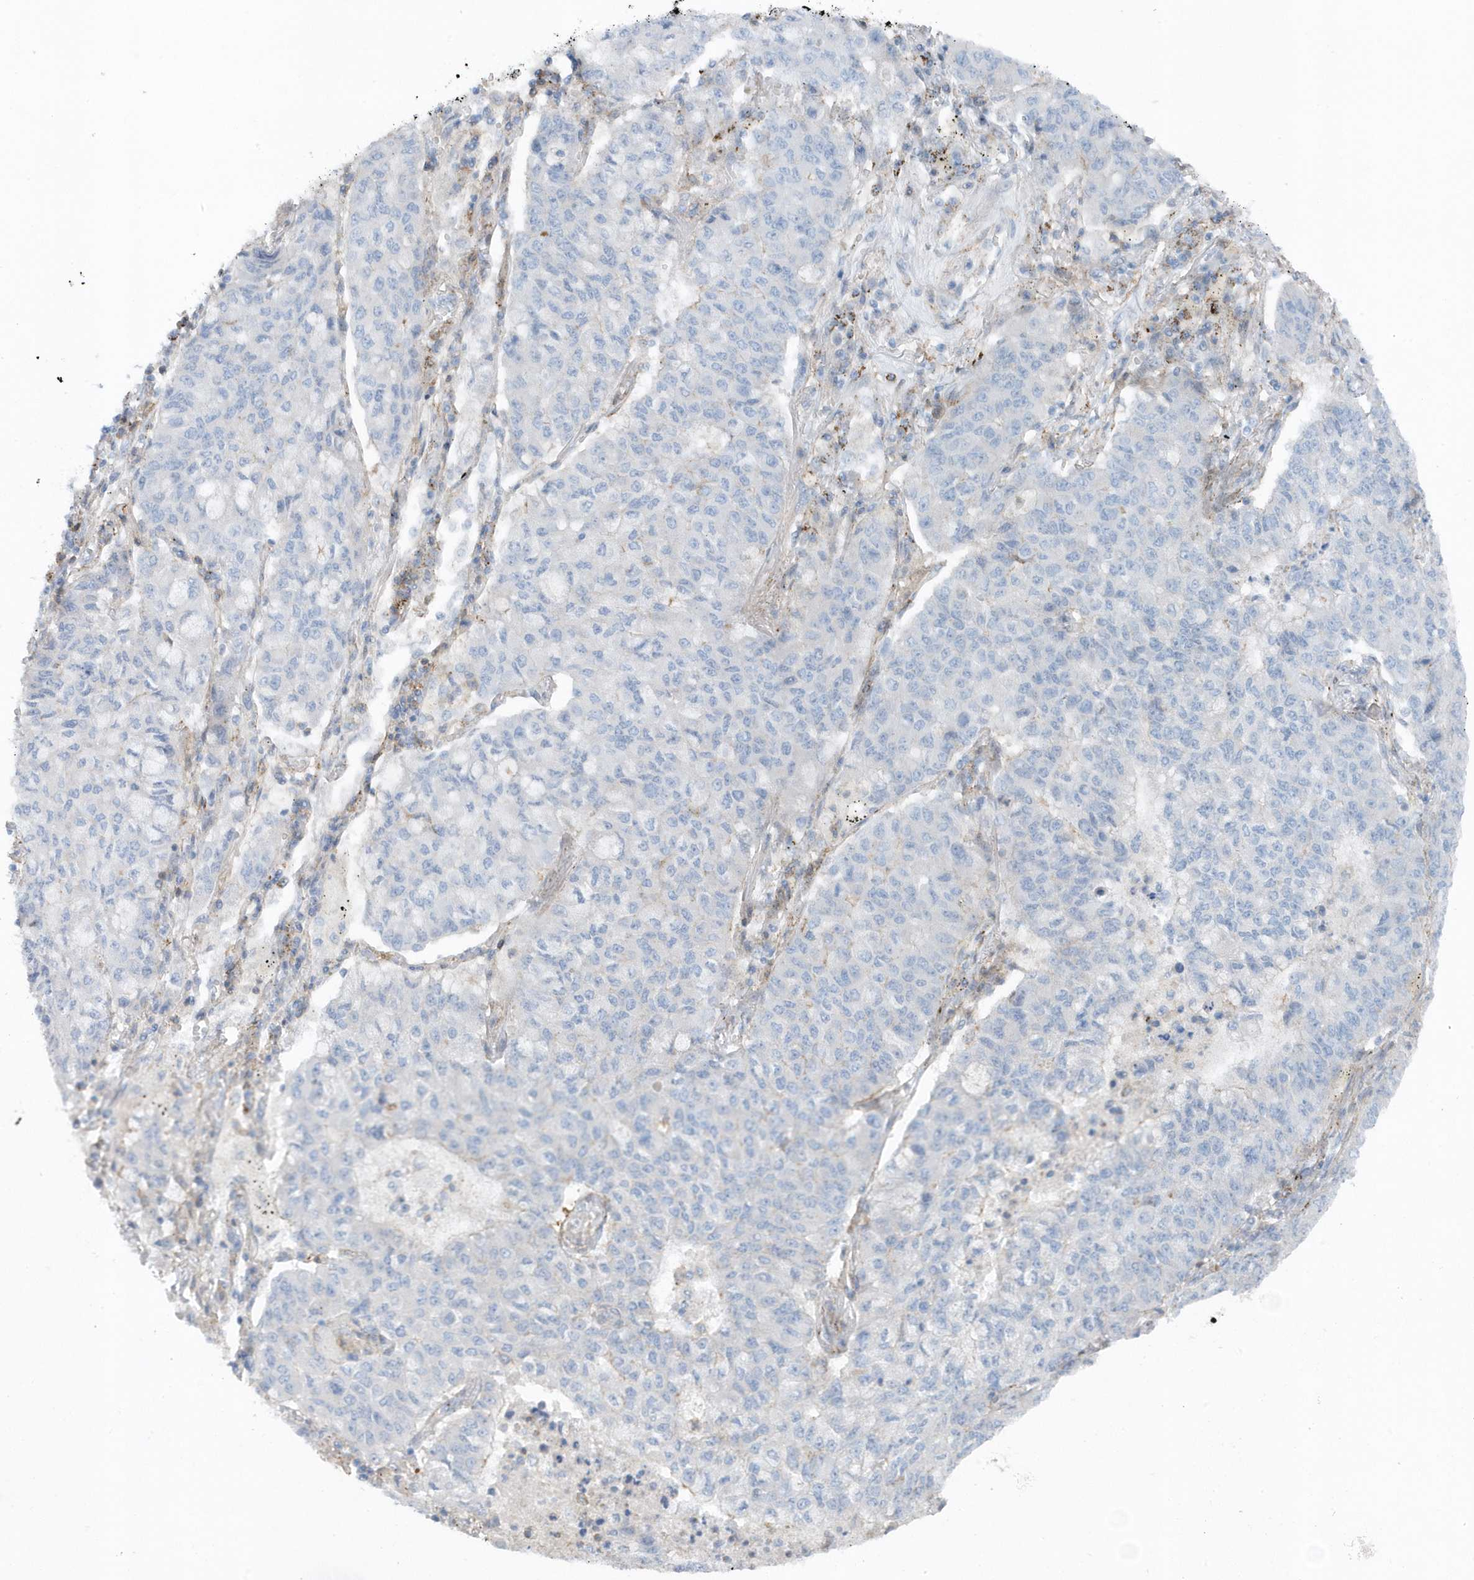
{"staining": {"intensity": "negative", "quantity": "none", "location": "none"}, "tissue": "lung cancer", "cell_type": "Tumor cells", "image_type": "cancer", "snomed": [{"axis": "morphology", "description": "Squamous cell carcinoma, NOS"}, {"axis": "topography", "description": "Lung"}], "caption": "An image of lung cancer (squamous cell carcinoma) stained for a protein displays no brown staining in tumor cells. Brightfield microscopy of immunohistochemistry stained with DAB (brown) and hematoxylin (blue), captured at high magnification.", "gene": "CACNB2", "patient": {"sex": "male", "age": 74}}